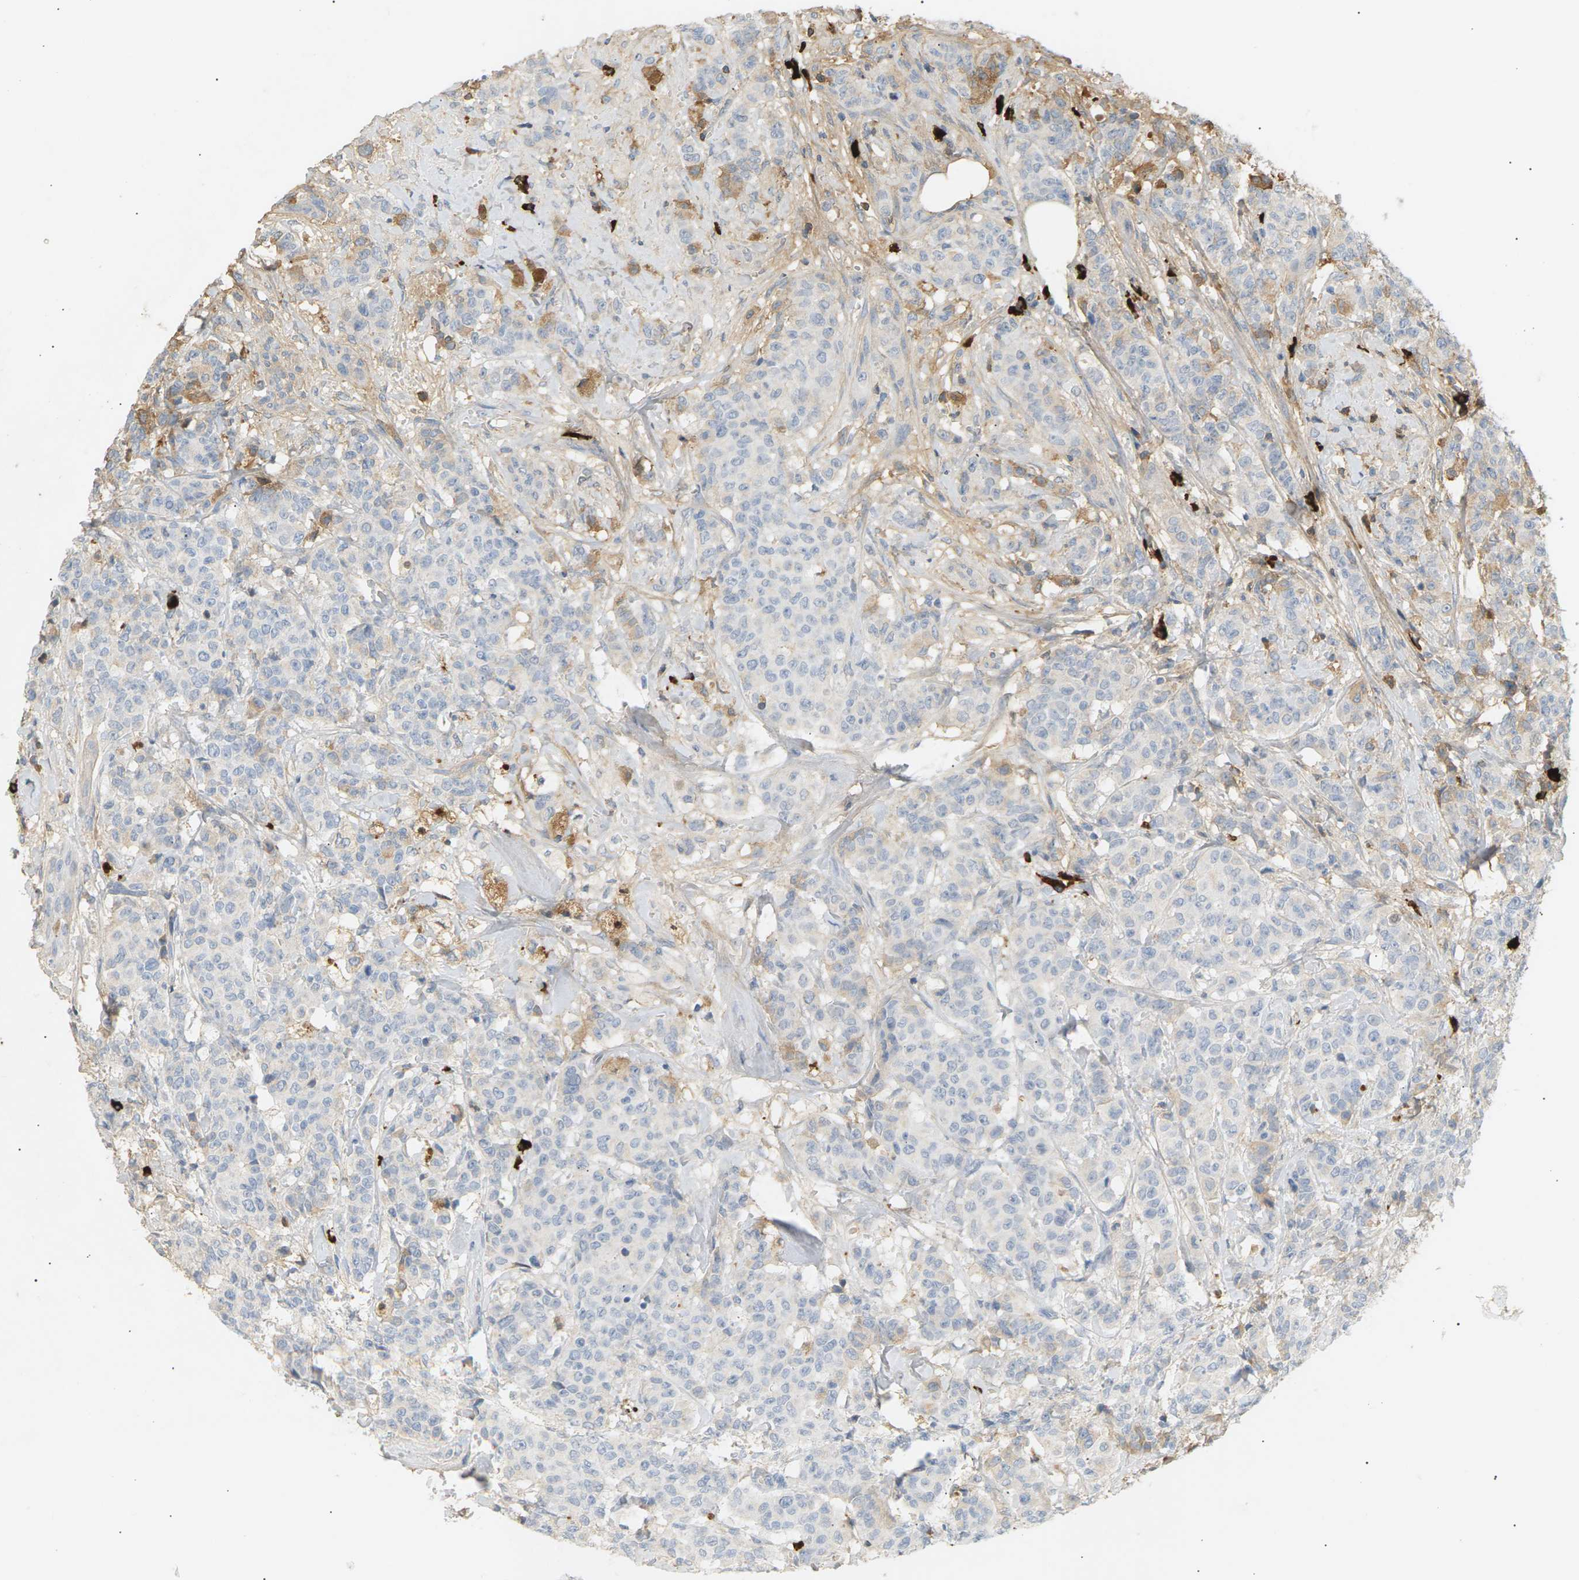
{"staining": {"intensity": "negative", "quantity": "none", "location": "none"}, "tissue": "breast cancer", "cell_type": "Tumor cells", "image_type": "cancer", "snomed": [{"axis": "morphology", "description": "Normal tissue, NOS"}, {"axis": "morphology", "description": "Duct carcinoma"}, {"axis": "topography", "description": "Breast"}], "caption": "The image displays no significant expression in tumor cells of infiltrating ductal carcinoma (breast).", "gene": "IGLC3", "patient": {"sex": "female", "age": 40}}